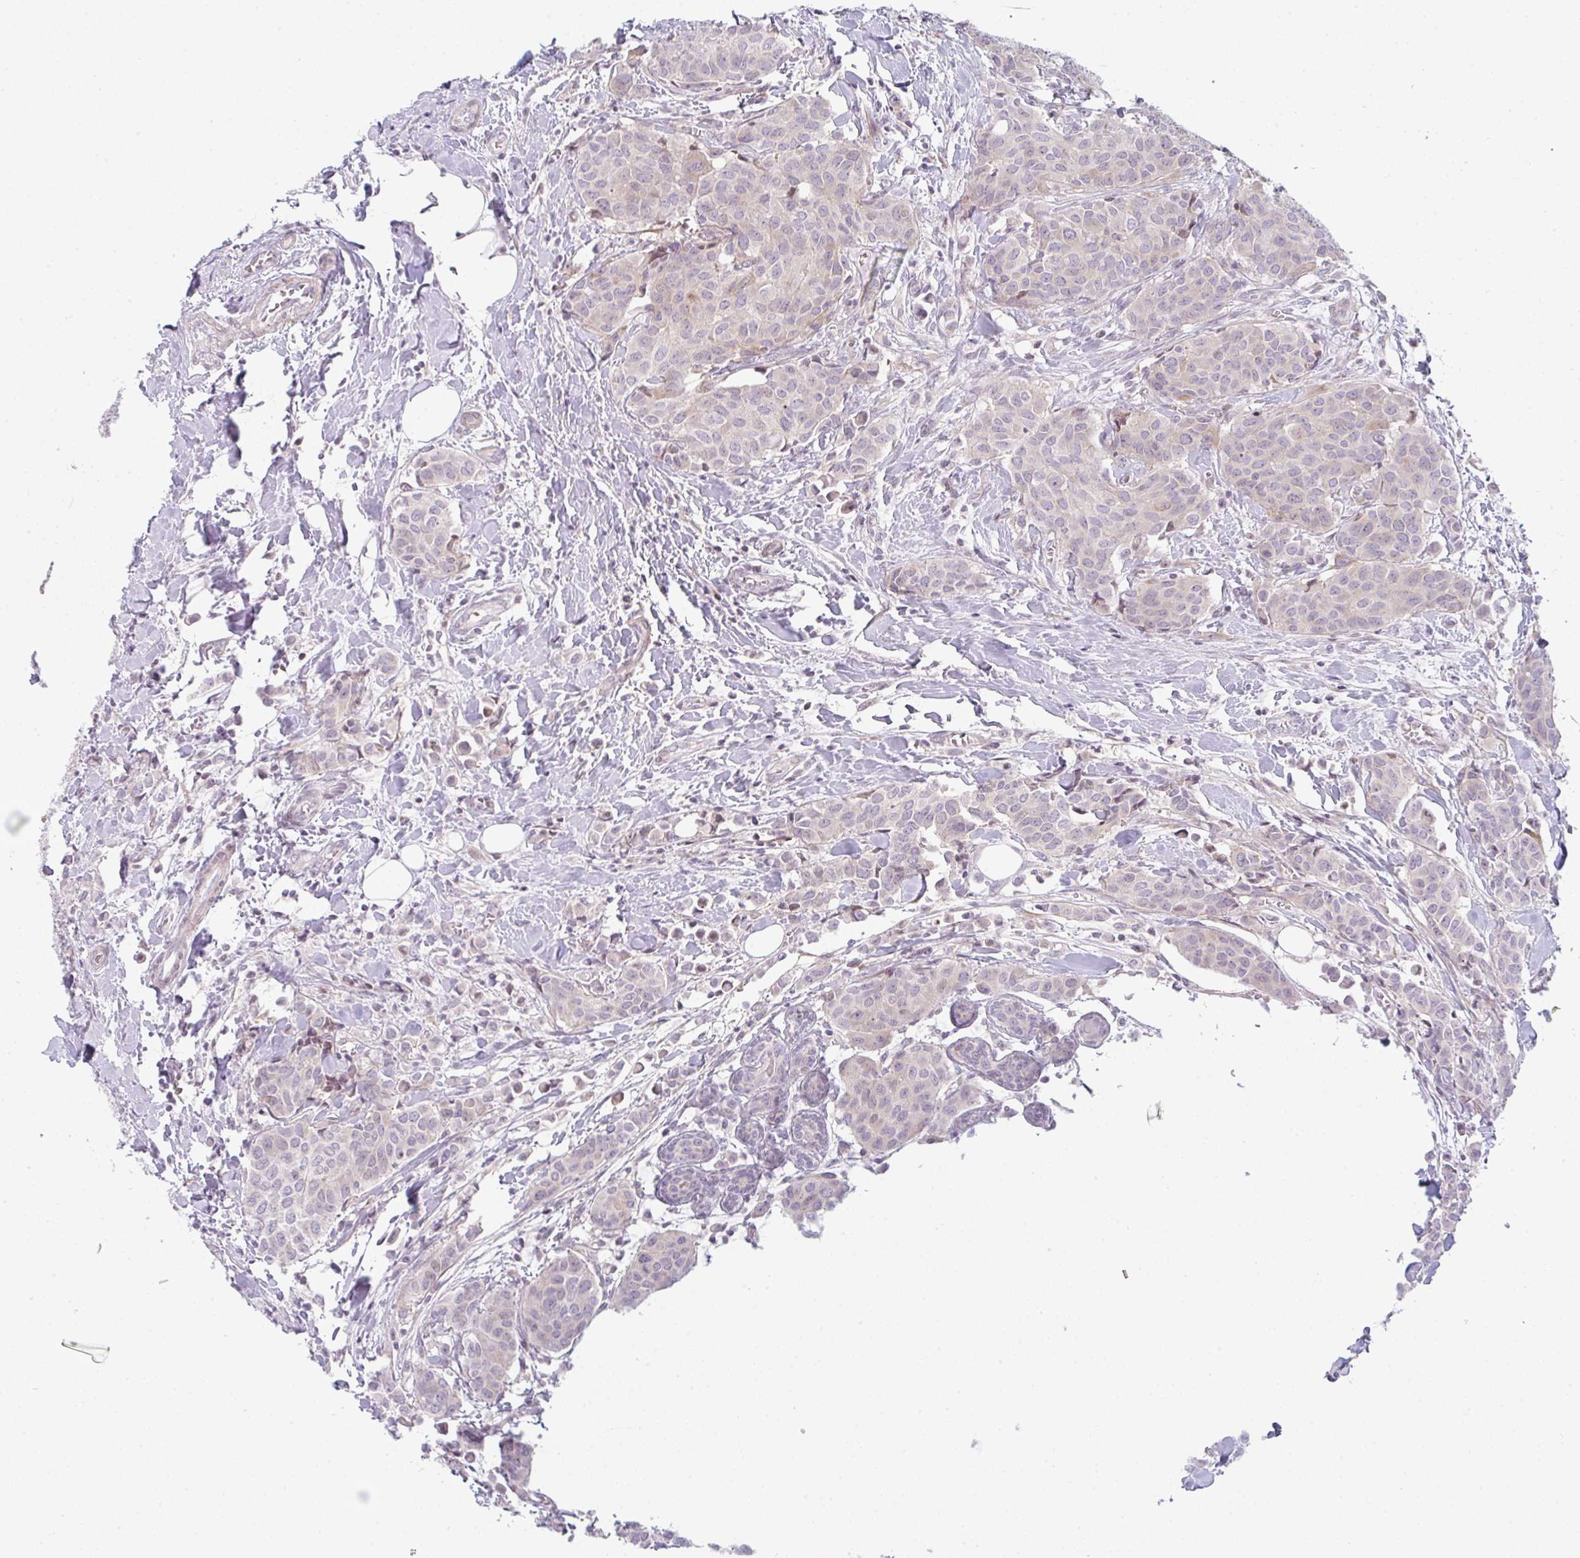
{"staining": {"intensity": "negative", "quantity": "none", "location": "none"}, "tissue": "breast cancer", "cell_type": "Tumor cells", "image_type": "cancer", "snomed": [{"axis": "morphology", "description": "Duct carcinoma"}, {"axis": "topography", "description": "Breast"}], "caption": "The IHC histopathology image has no significant staining in tumor cells of infiltrating ductal carcinoma (breast) tissue. (DAB immunohistochemistry with hematoxylin counter stain).", "gene": "TMEM237", "patient": {"sex": "female", "age": 47}}